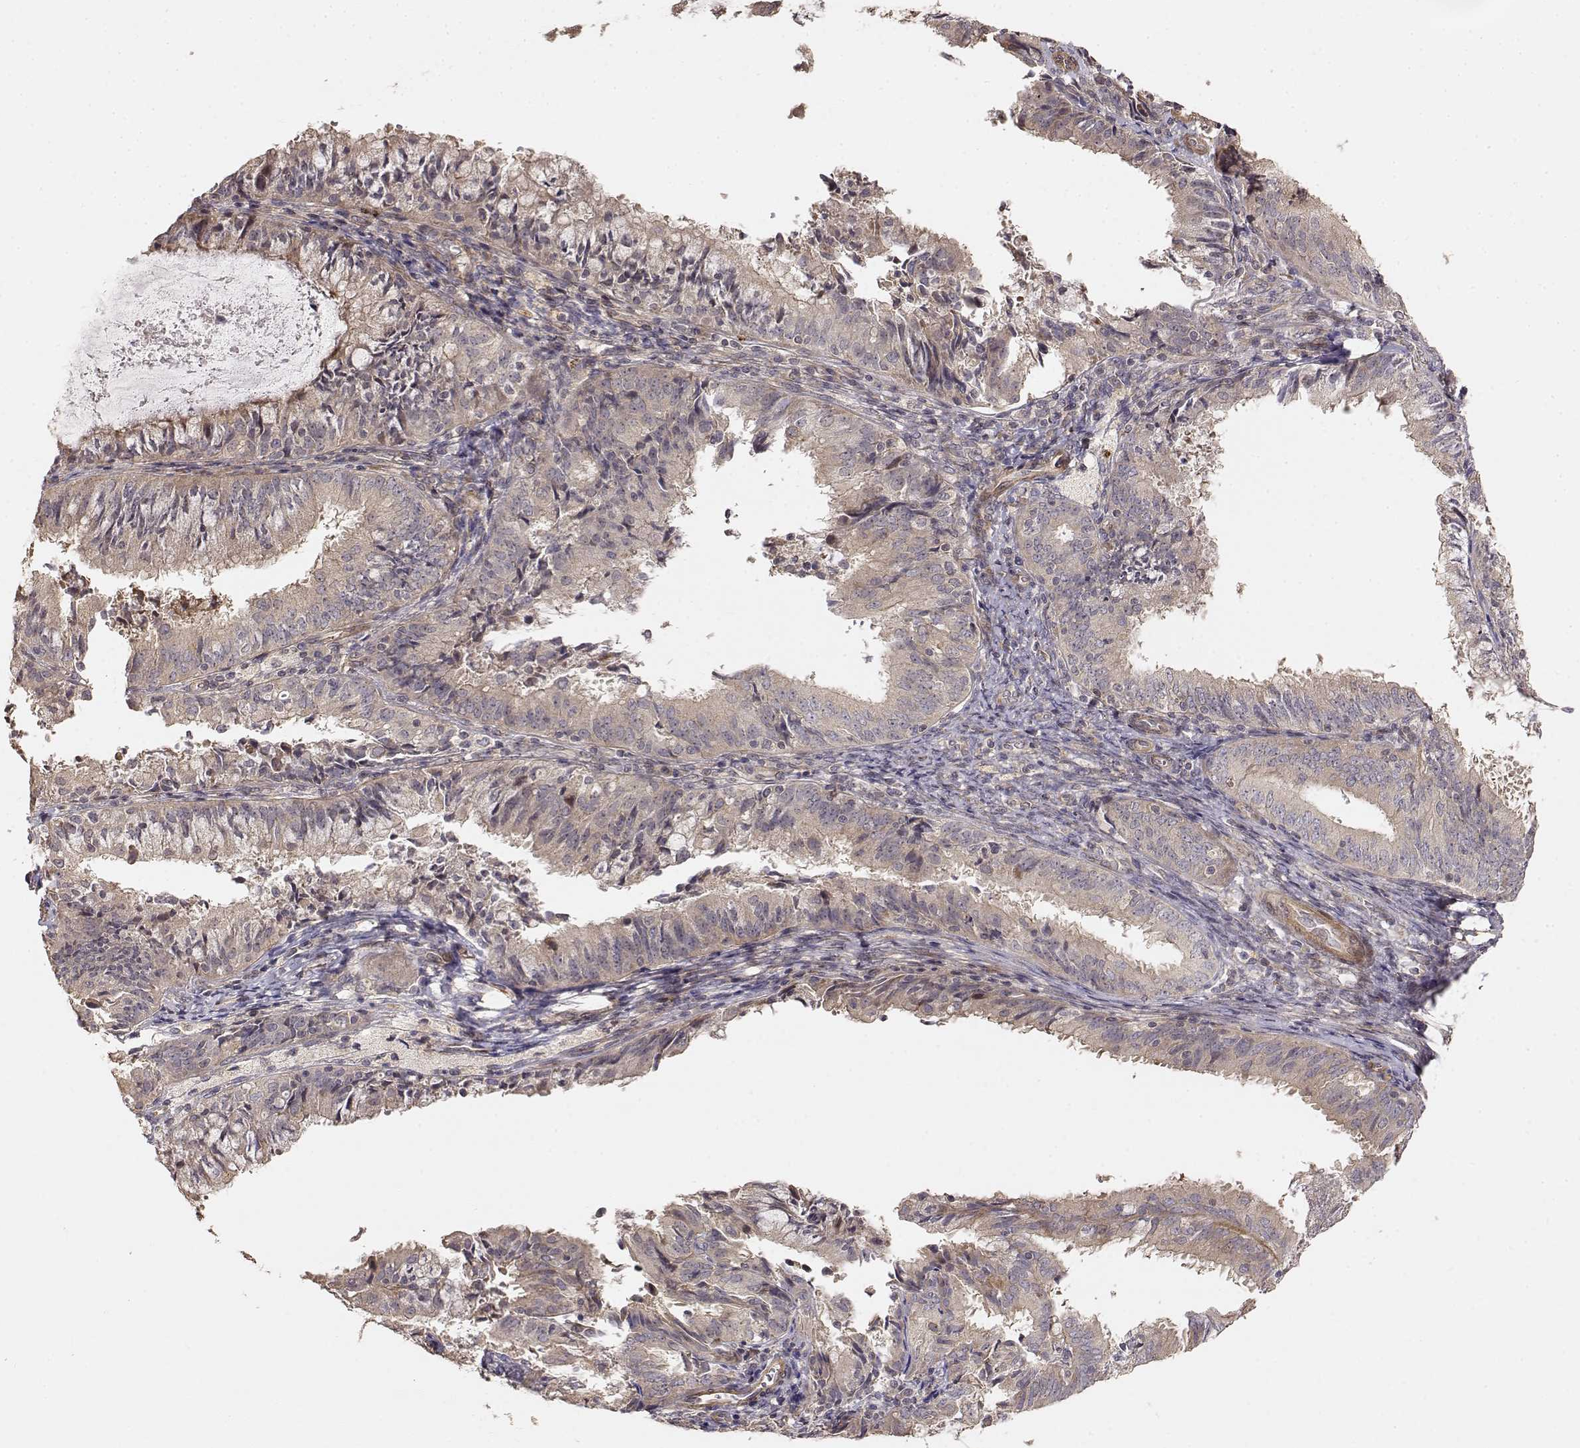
{"staining": {"intensity": "weak", "quantity": ">75%", "location": "cytoplasmic/membranous"}, "tissue": "endometrial cancer", "cell_type": "Tumor cells", "image_type": "cancer", "snomed": [{"axis": "morphology", "description": "Adenocarcinoma, NOS"}, {"axis": "topography", "description": "Endometrium"}], "caption": "Approximately >75% of tumor cells in adenocarcinoma (endometrial) reveal weak cytoplasmic/membranous protein positivity as visualized by brown immunohistochemical staining.", "gene": "PICK1", "patient": {"sex": "female", "age": 57}}